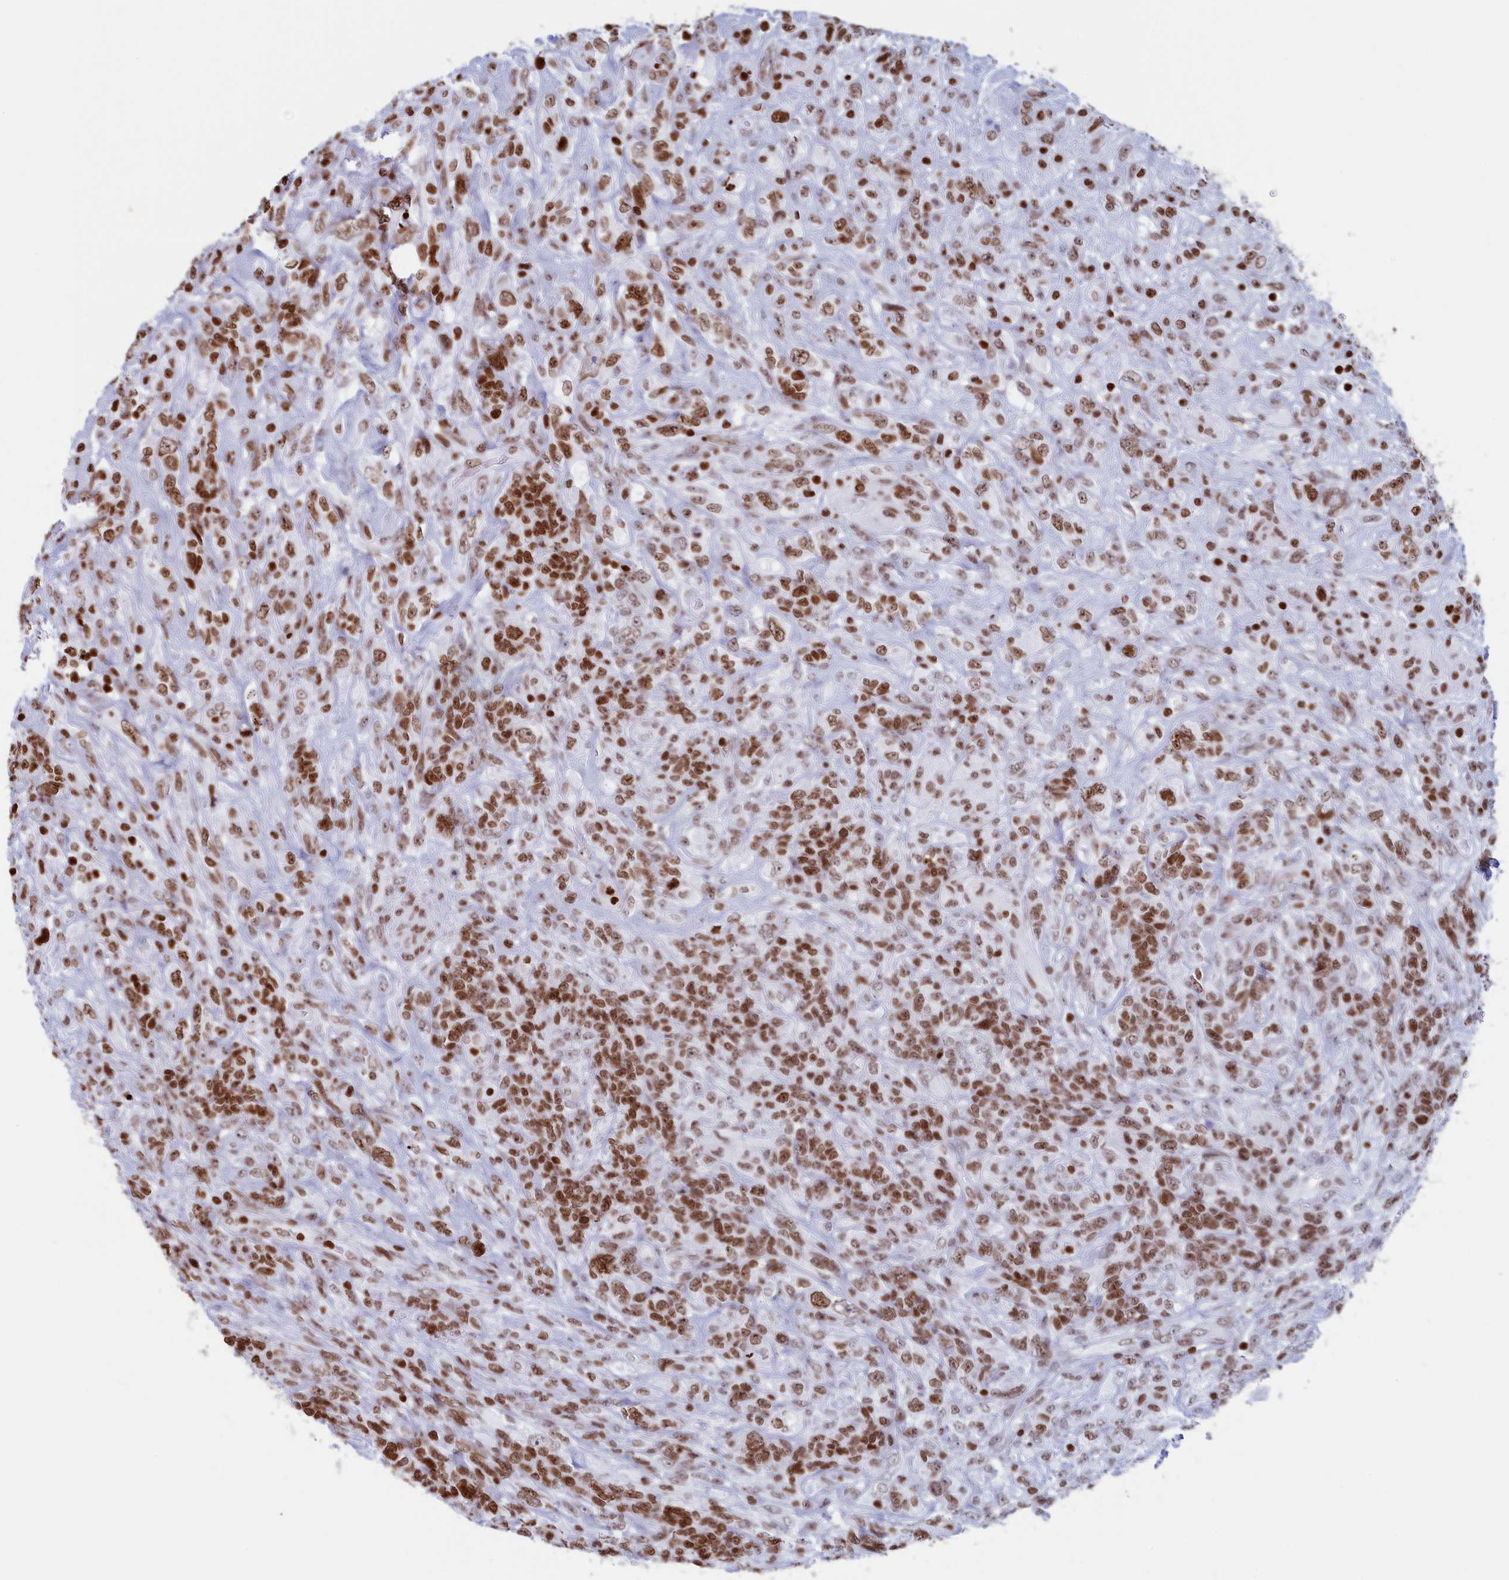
{"staining": {"intensity": "moderate", "quantity": ">75%", "location": "nuclear"}, "tissue": "glioma", "cell_type": "Tumor cells", "image_type": "cancer", "snomed": [{"axis": "morphology", "description": "Glioma, malignant, High grade"}, {"axis": "topography", "description": "Brain"}], "caption": "This is a histology image of immunohistochemistry (IHC) staining of high-grade glioma (malignant), which shows moderate positivity in the nuclear of tumor cells.", "gene": "APOBEC3A", "patient": {"sex": "male", "age": 61}}